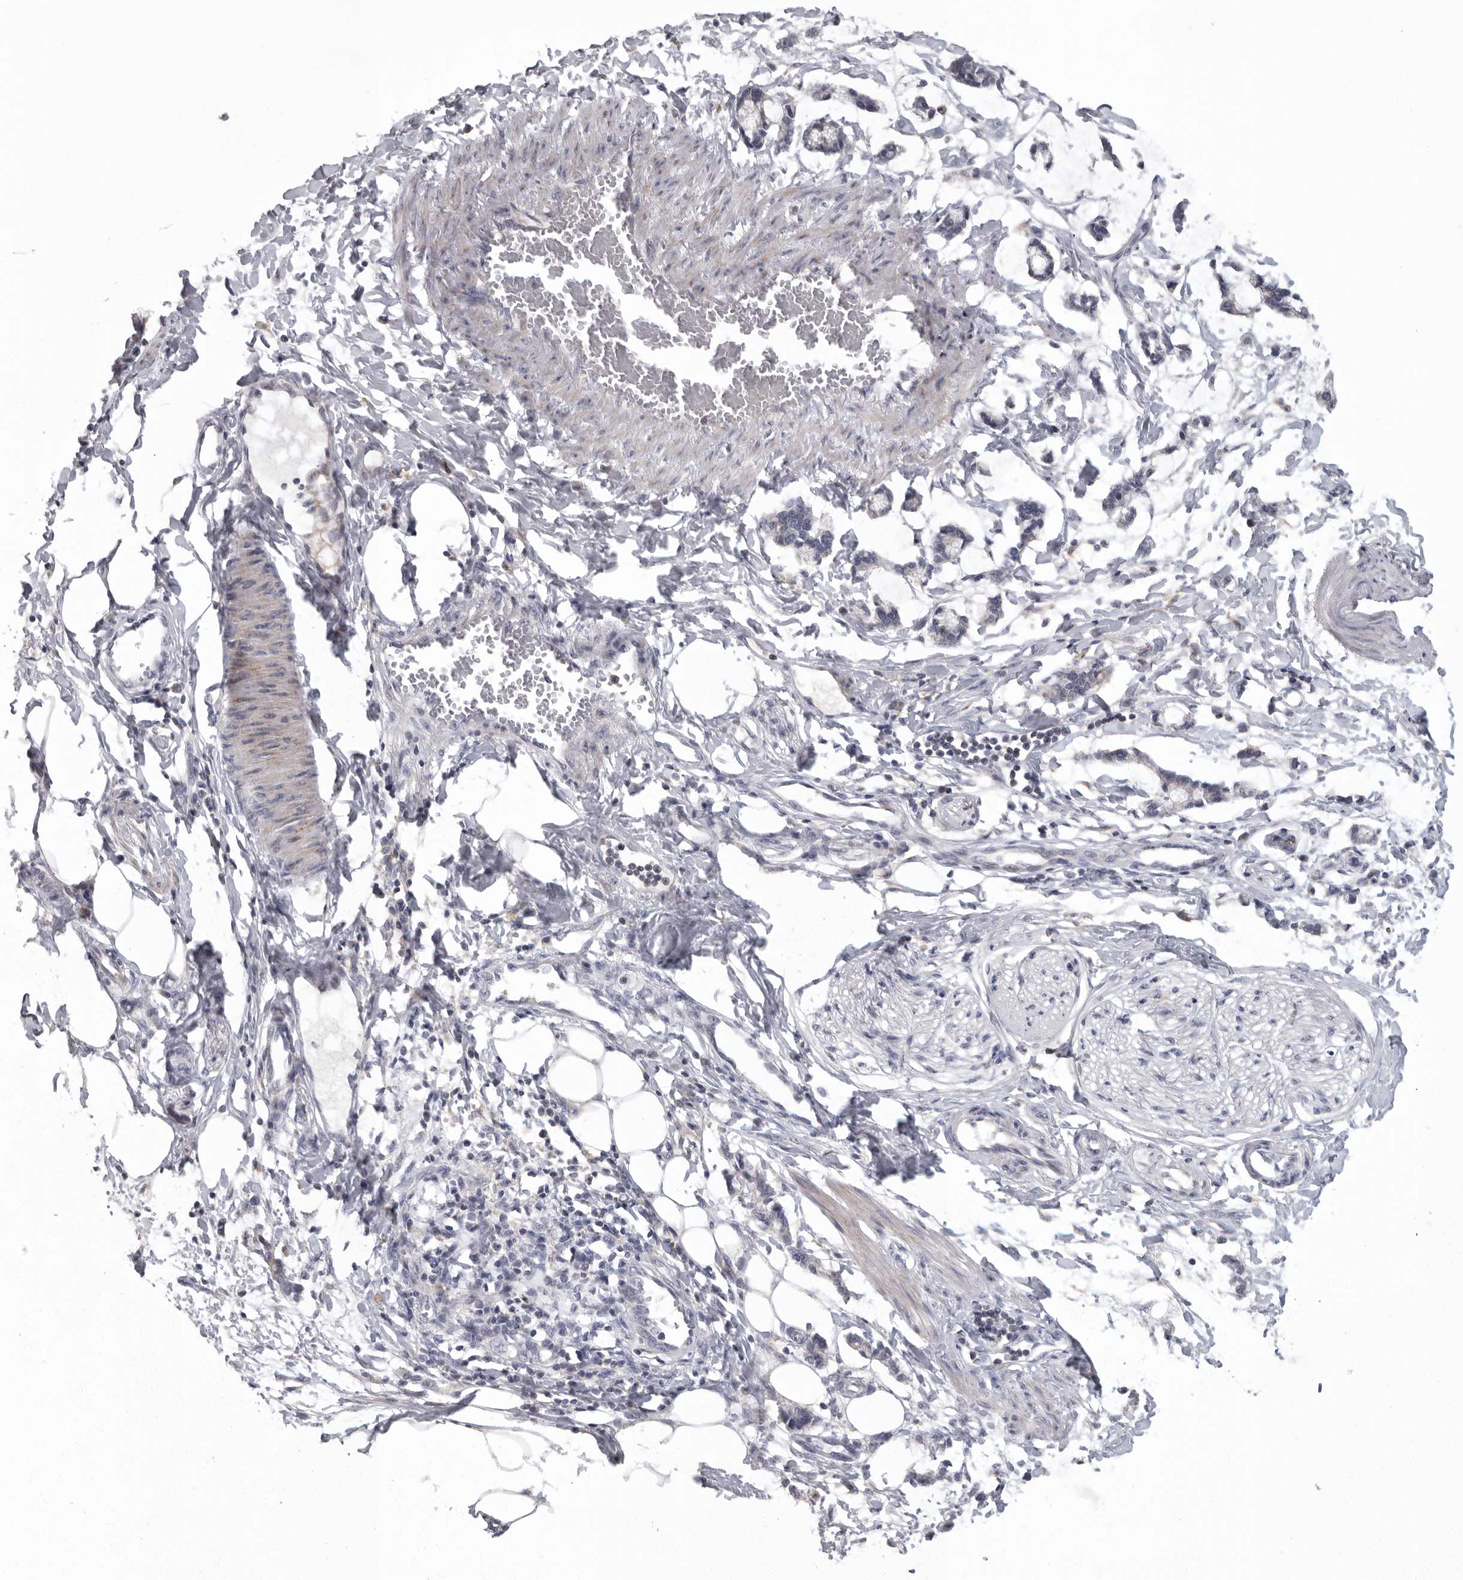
{"staining": {"intensity": "negative", "quantity": "none", "location": "none"}, "tissue": "adipose tissue", "cell_type": "Adipocytes", "image_type": "normal", "snomed": [{"axis": "morphology", "description": "Normal tissue, NOS"}, {"axis": "morphology", "description": "Adenocarcinoma, NOS"}, {"axis": "topography", "description": "Colon"}, {"axis": "topography", "description": "Peripheral nerve tissue"}], "caption": "Image shows no protein staining in adipocytes of normal adipose tissue.", "gene": "USP24", "patient": {"sex": "male", "age": 14}}